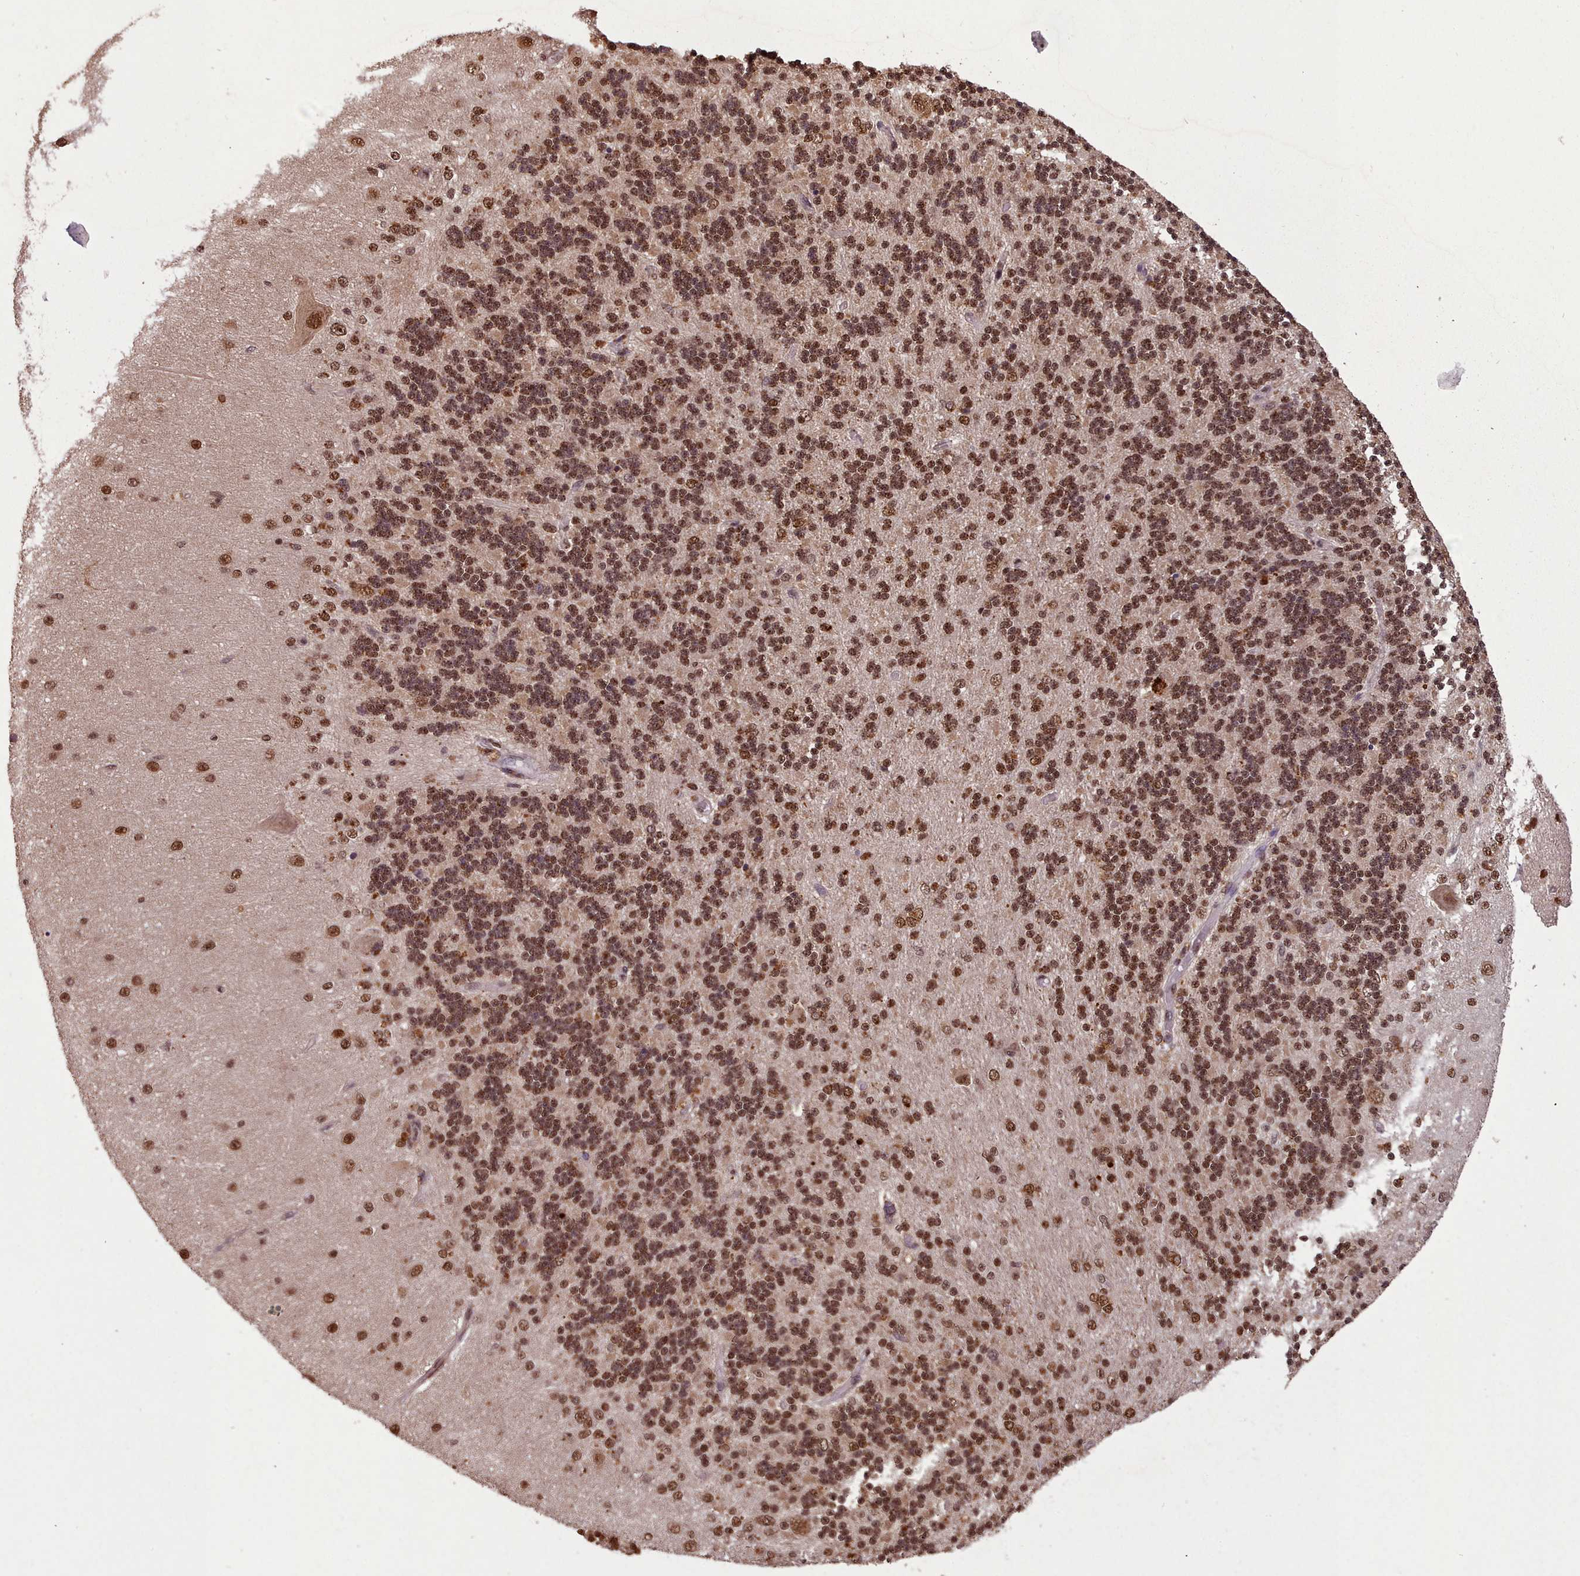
{"staining": {"intensity": "strong", "quantity": ">75%", "location": "nuclear"}, "tissue": "cerebellum", "cell_type": "Cells in granular layer", "image_type": "normal", "snomed": [{"axis": "morphology", "description": "Normal tissue, NOS"}, {"axis": "topography", "description": "Cerebellum"}], "caption": "Immunohistochemistry micrograph of benign cerebellum: human cerebellum stained using immunohistochemistry (IHC) displays high levels of strong protein expression localized specifically in the nuclear of cells in granular layer, appearing as a nuclear brown color.", "gene": "RPS27A", "patient": {"sex": "female", "age": 29}}